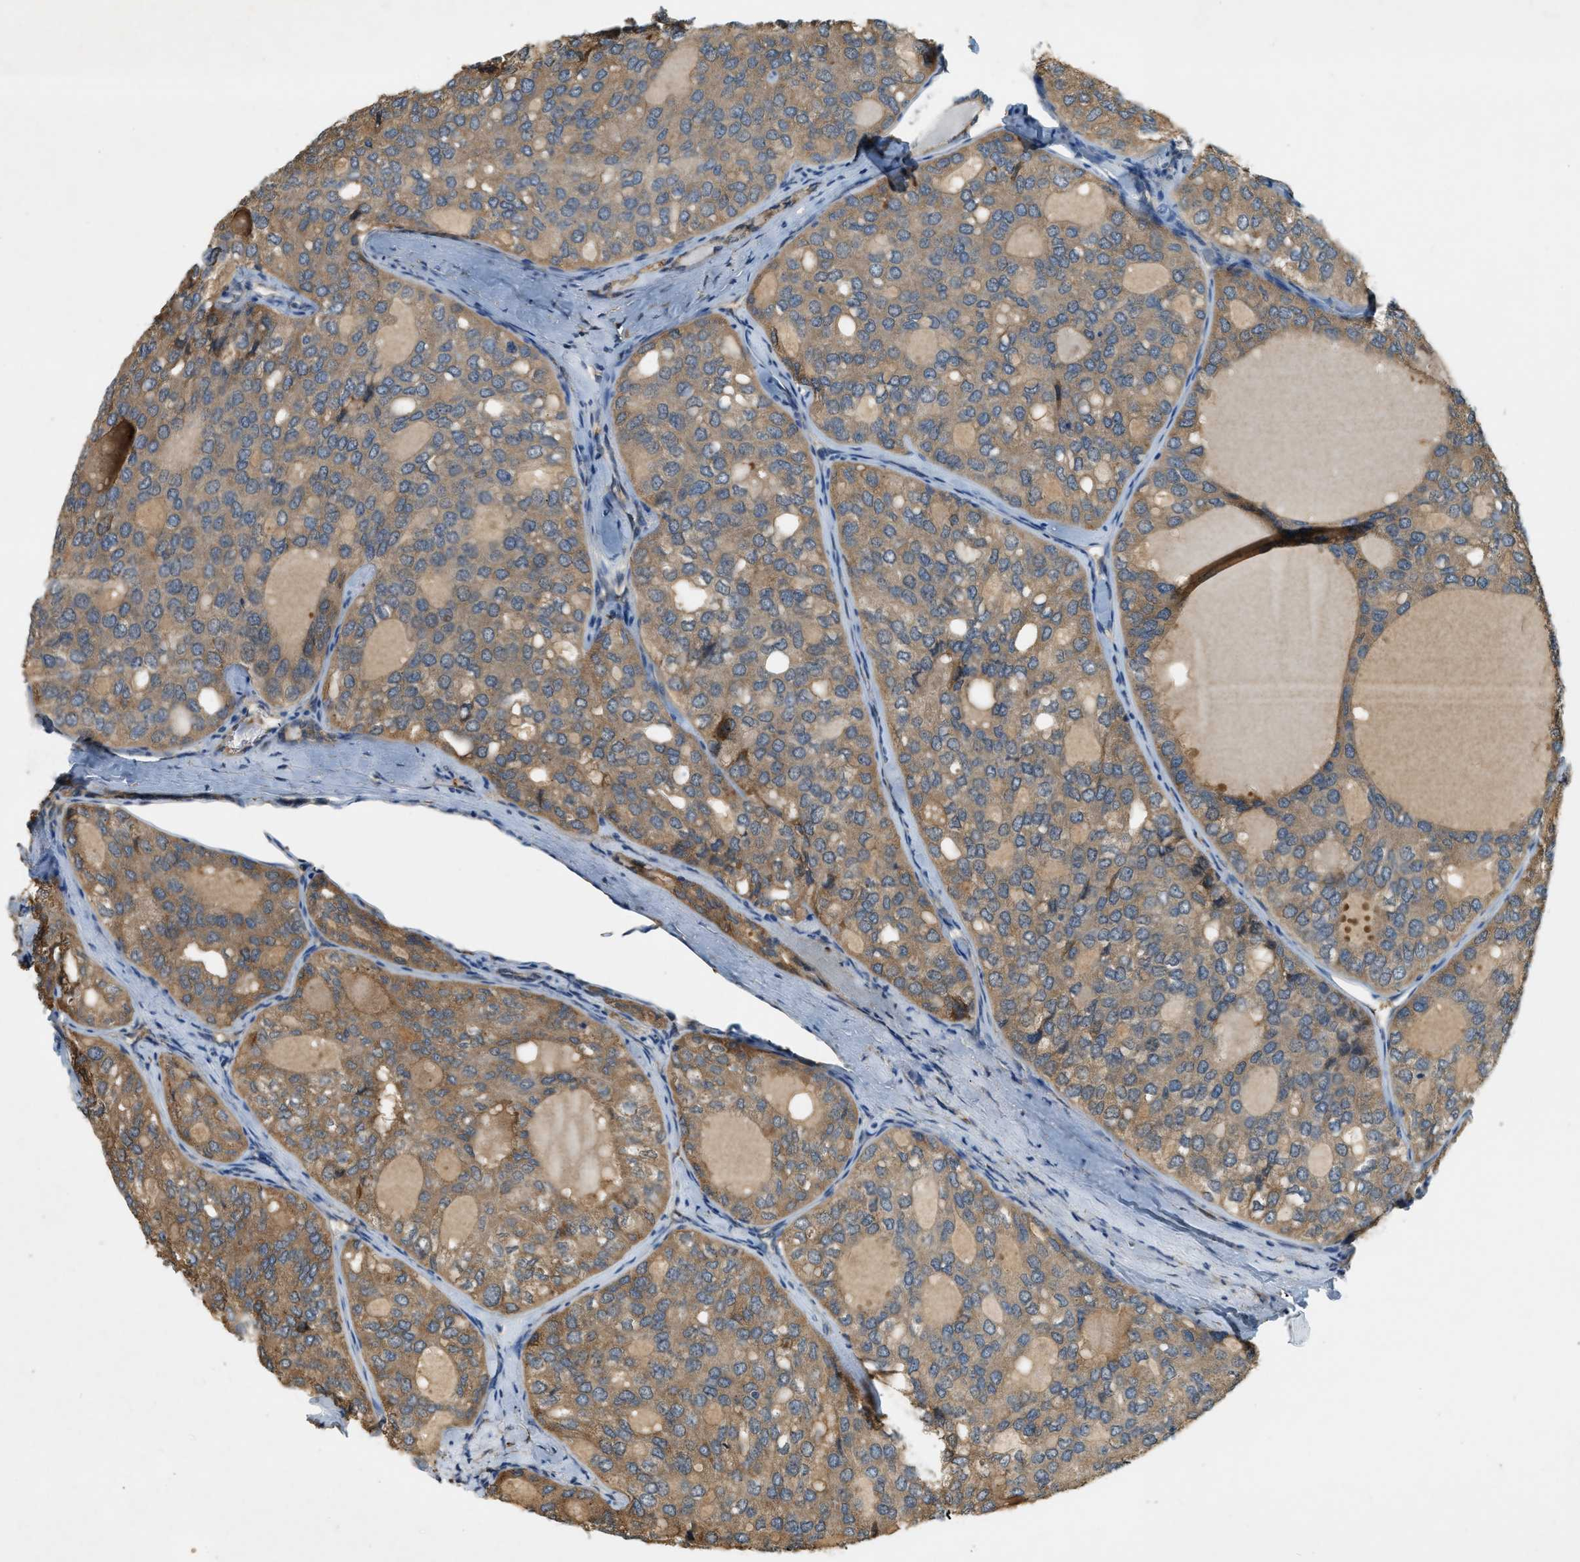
{"staining": {"intensity": "moderate", "quantity": ">75%", "location": "cytoplasmic/membranous"}, "tissue": "thyroid cancer", "cell_type": "Tumor cells", "image_type": "cancer", "snomed": [{"axis": "morphology", "description": "Follicular adenoma carcinoma, NOS"}, {"axis": "topography", "description": "Thyroid gland"}], "caption": "Thyroid cancer stained with immunohistochemistry (IHC) displays moderate cytoplasmic/membranous positivity in approximately >75% of tumor cells.", "gene": "CFLAR", "patient": {"sex": "male", "age": 75}}